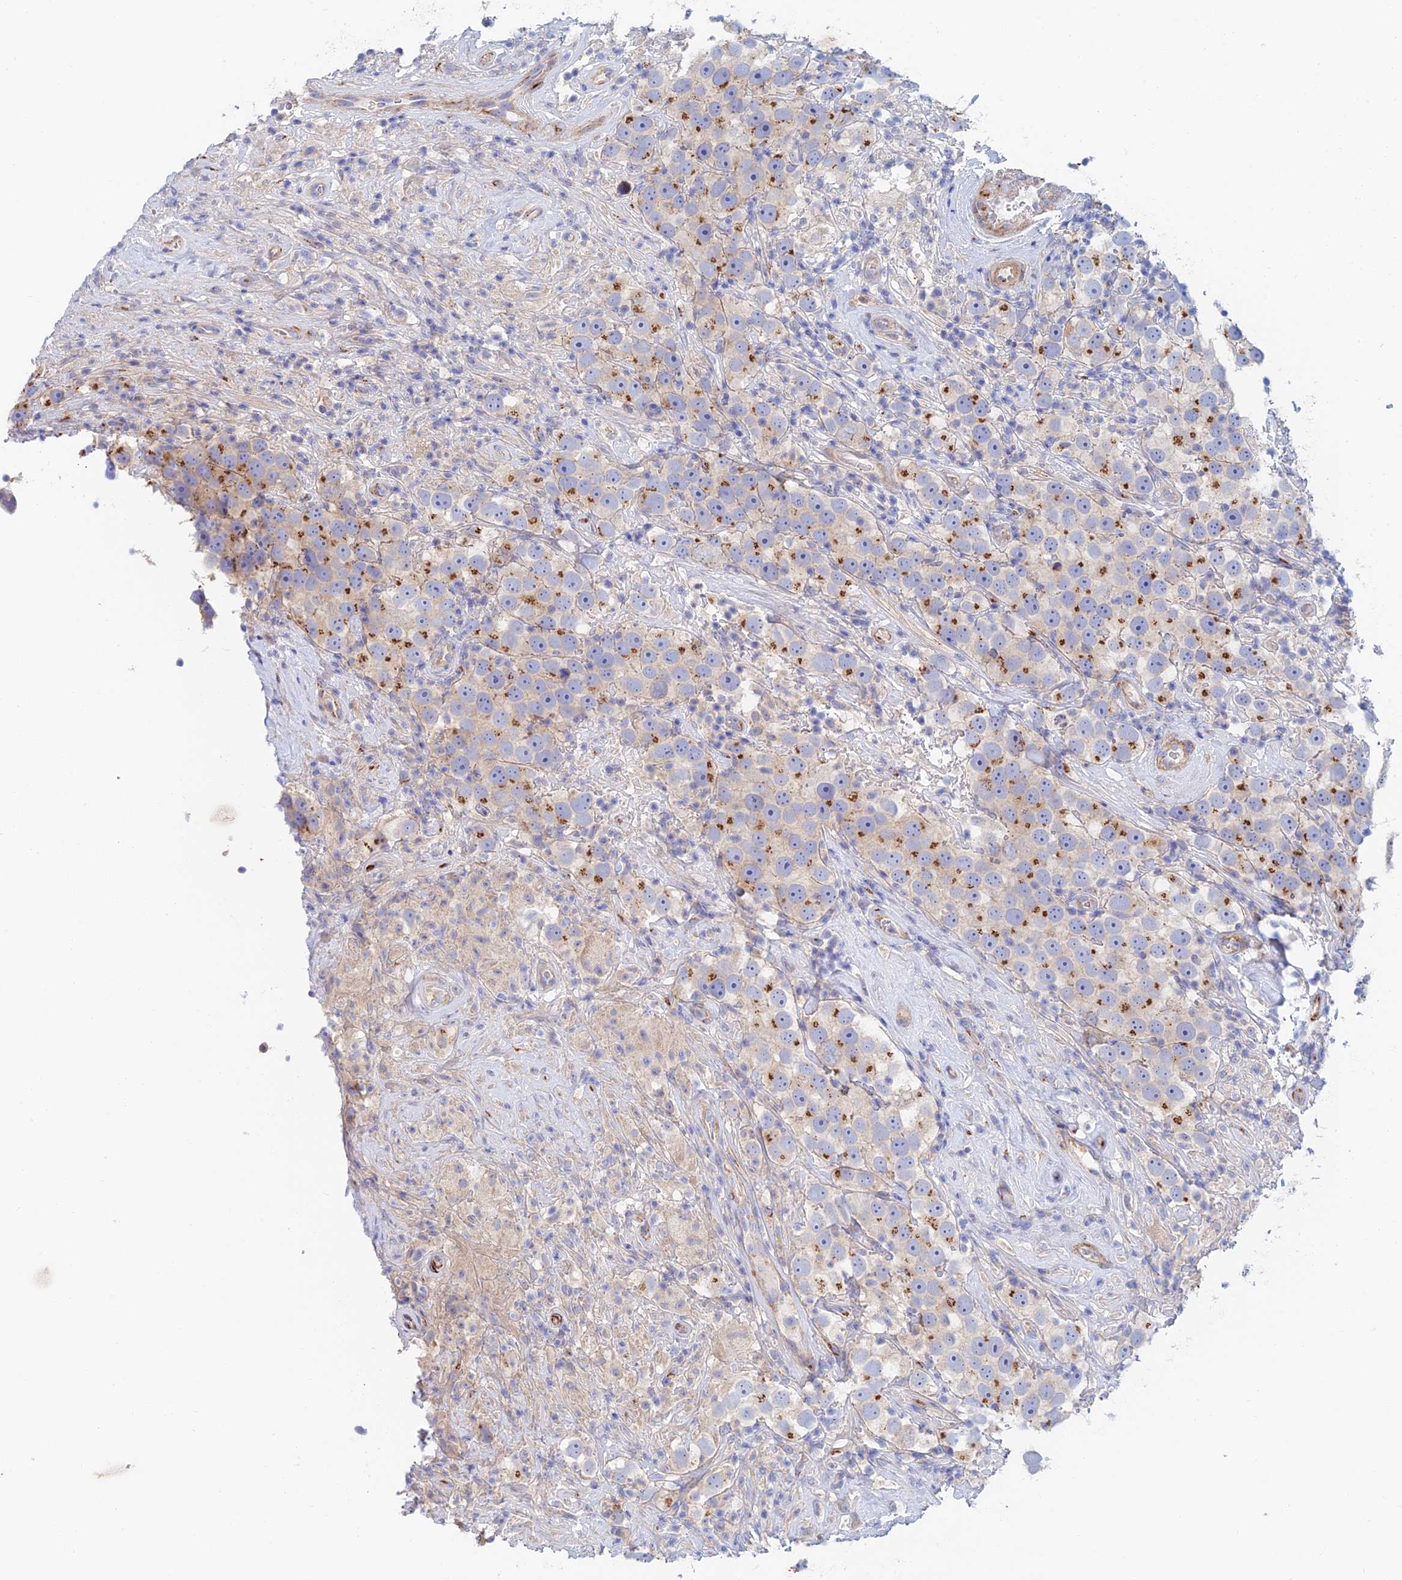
{"staining": {"intensity": "strong", "quantity": "25%-75%", "location": "cytoplasmic/membranous"}, "tissue": "testis cancer", "cell_type": "Tumor cells", "image_type": "cancer", "snomed": [{"axis": "morphology", "description": "Seminoma, NOS"}, {"axis": "topography", "description": "Testis"}], "caption": "Approximately 25%-75% of tumor cells in human testis cancer display strong cytoplasmic/membranous protein expression as visualized by brown immunohistochemical staining.", "gene": "SLC24A3", "patient": {"sex": "male", "age": 49}}